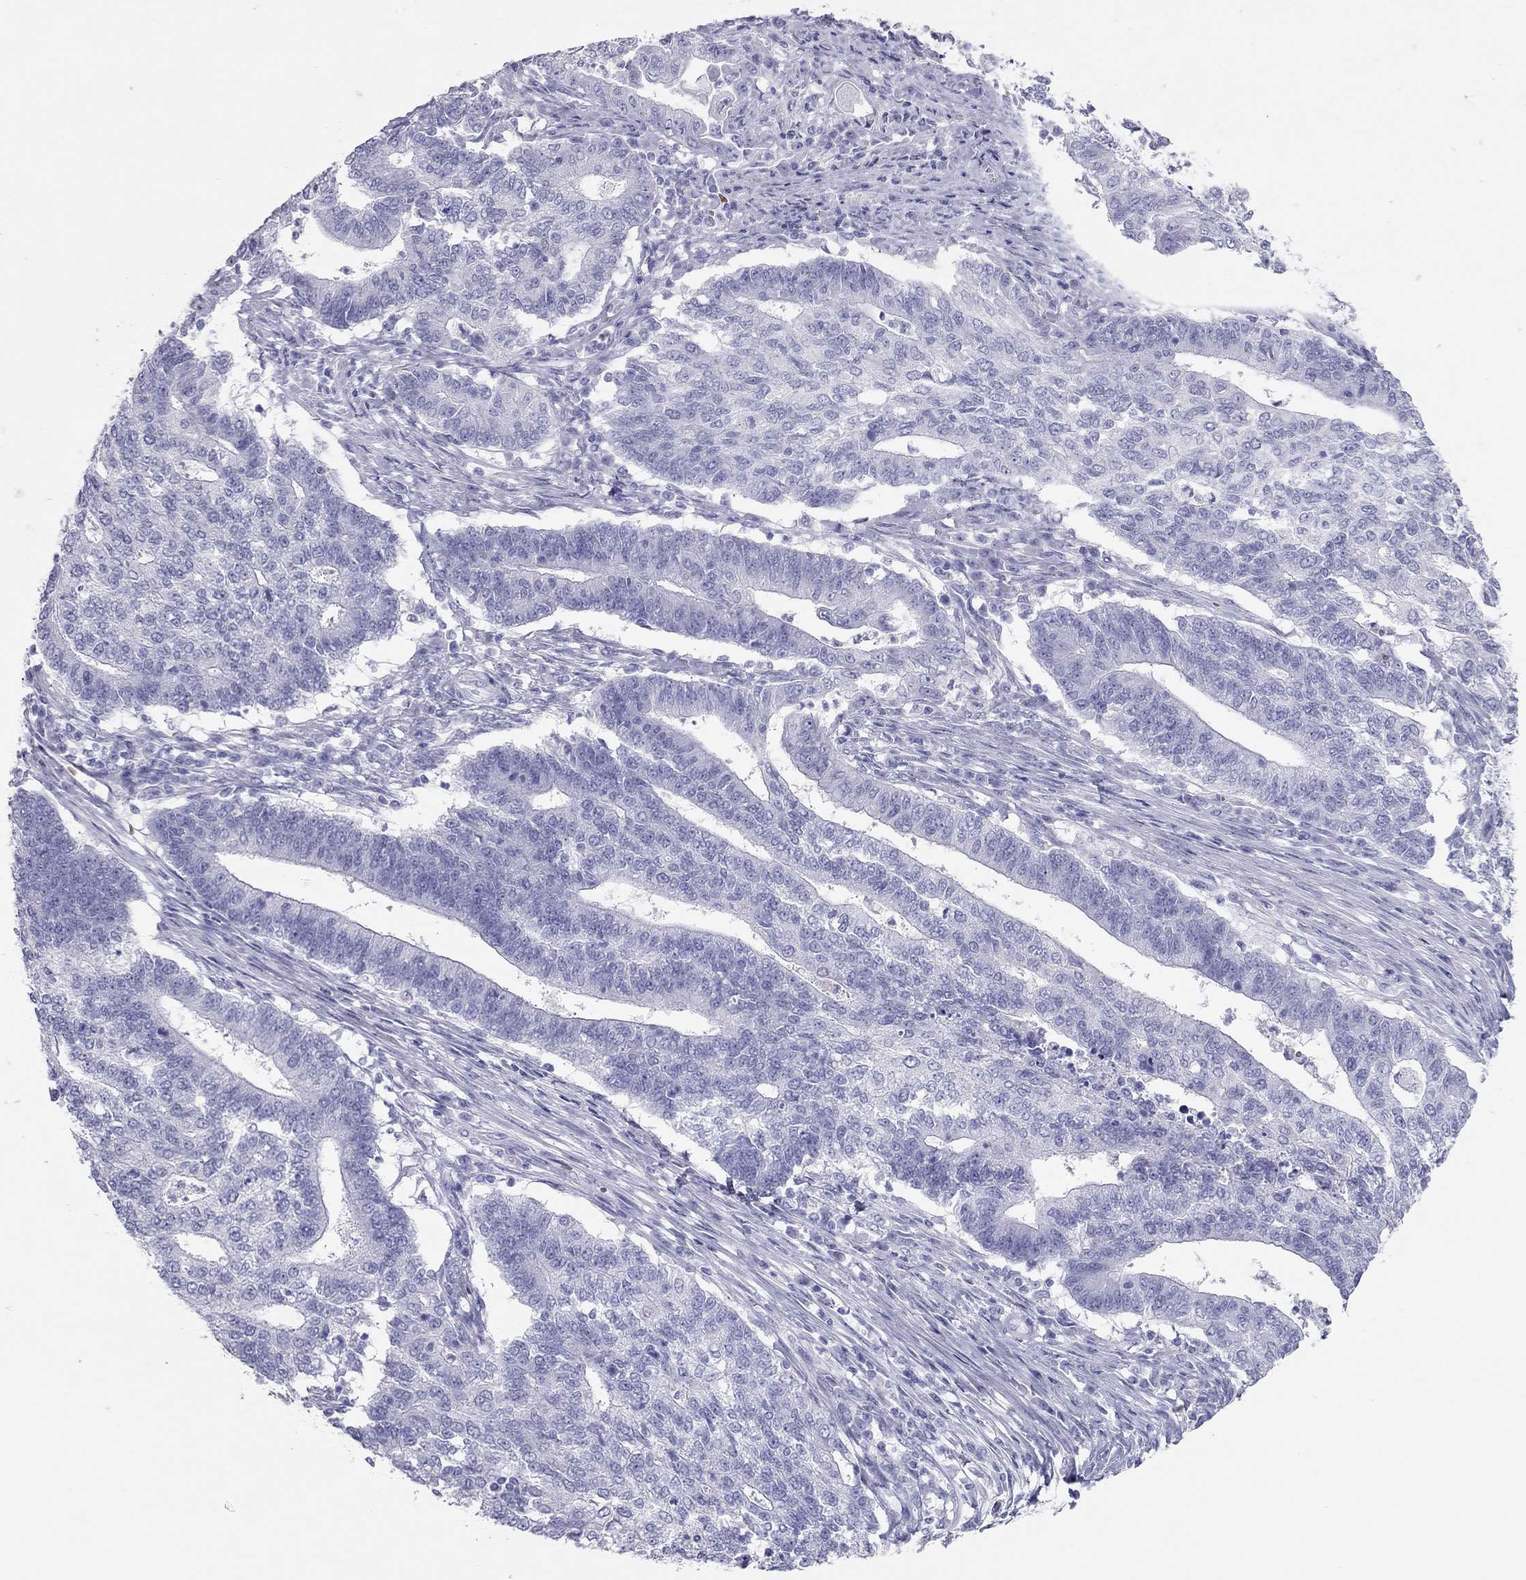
{"staining": {"intensity": "negative", "quantity": "none", "location": "none"}, "tissue": "endometrial cancer", "cell_type": "Tumor cells", "image_type": "cancer", "snomed": [{"axis": "morphology", "description": "Adenocarcinoma, NOS"}, {"axis": "topography", "description": "Uterus"}, {"axis": "topography", "description": "Endometrium"}], "caption": "Immunohistochemistry of adenocarcinoma (endometrial) demonstrates no expression in tumor cells.", "gene": "TSHB", "patient": {"sex": "female", "age": 54}}